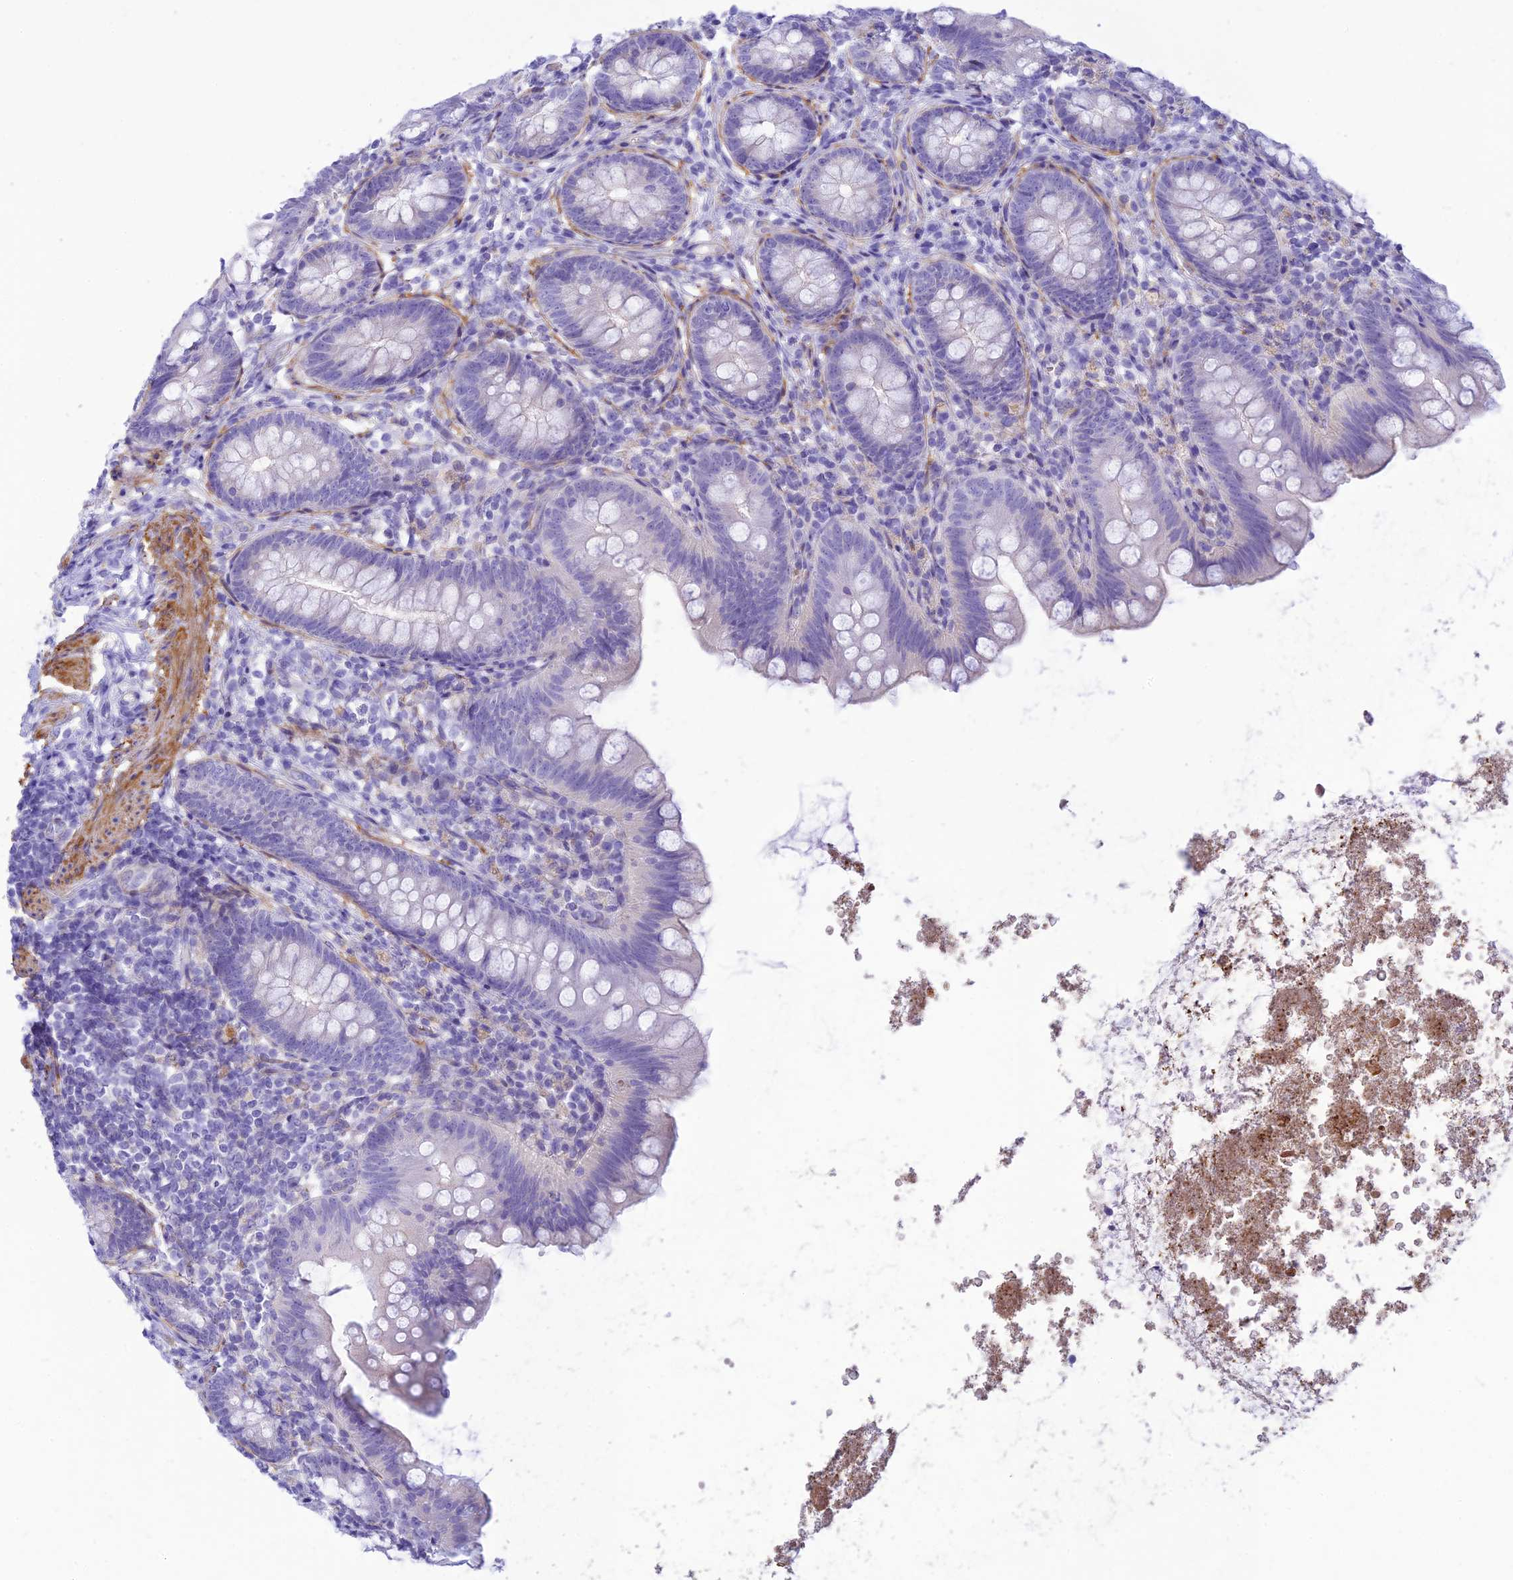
{"staining": {"intensity": "negative", "quantity": "none", "location": "none"}, "tissue": "appendix", "cell_type": "Glandular cells", "image_type": "normal", "snomed": [{"axis": "morphology", "description": "Normal tissue, NOS"}, {"axis": "topography", "description": "Appendix"}], "caption": "This histopathology image is of unremarkable appendix stained with immunohistochemistry (IHC) to label a protein in brown with the nuclei are counter-stained blue. There is no staining in glandular cells.", "gene": "FBXW4", "patient": {"sex": "female", "age": 62}}